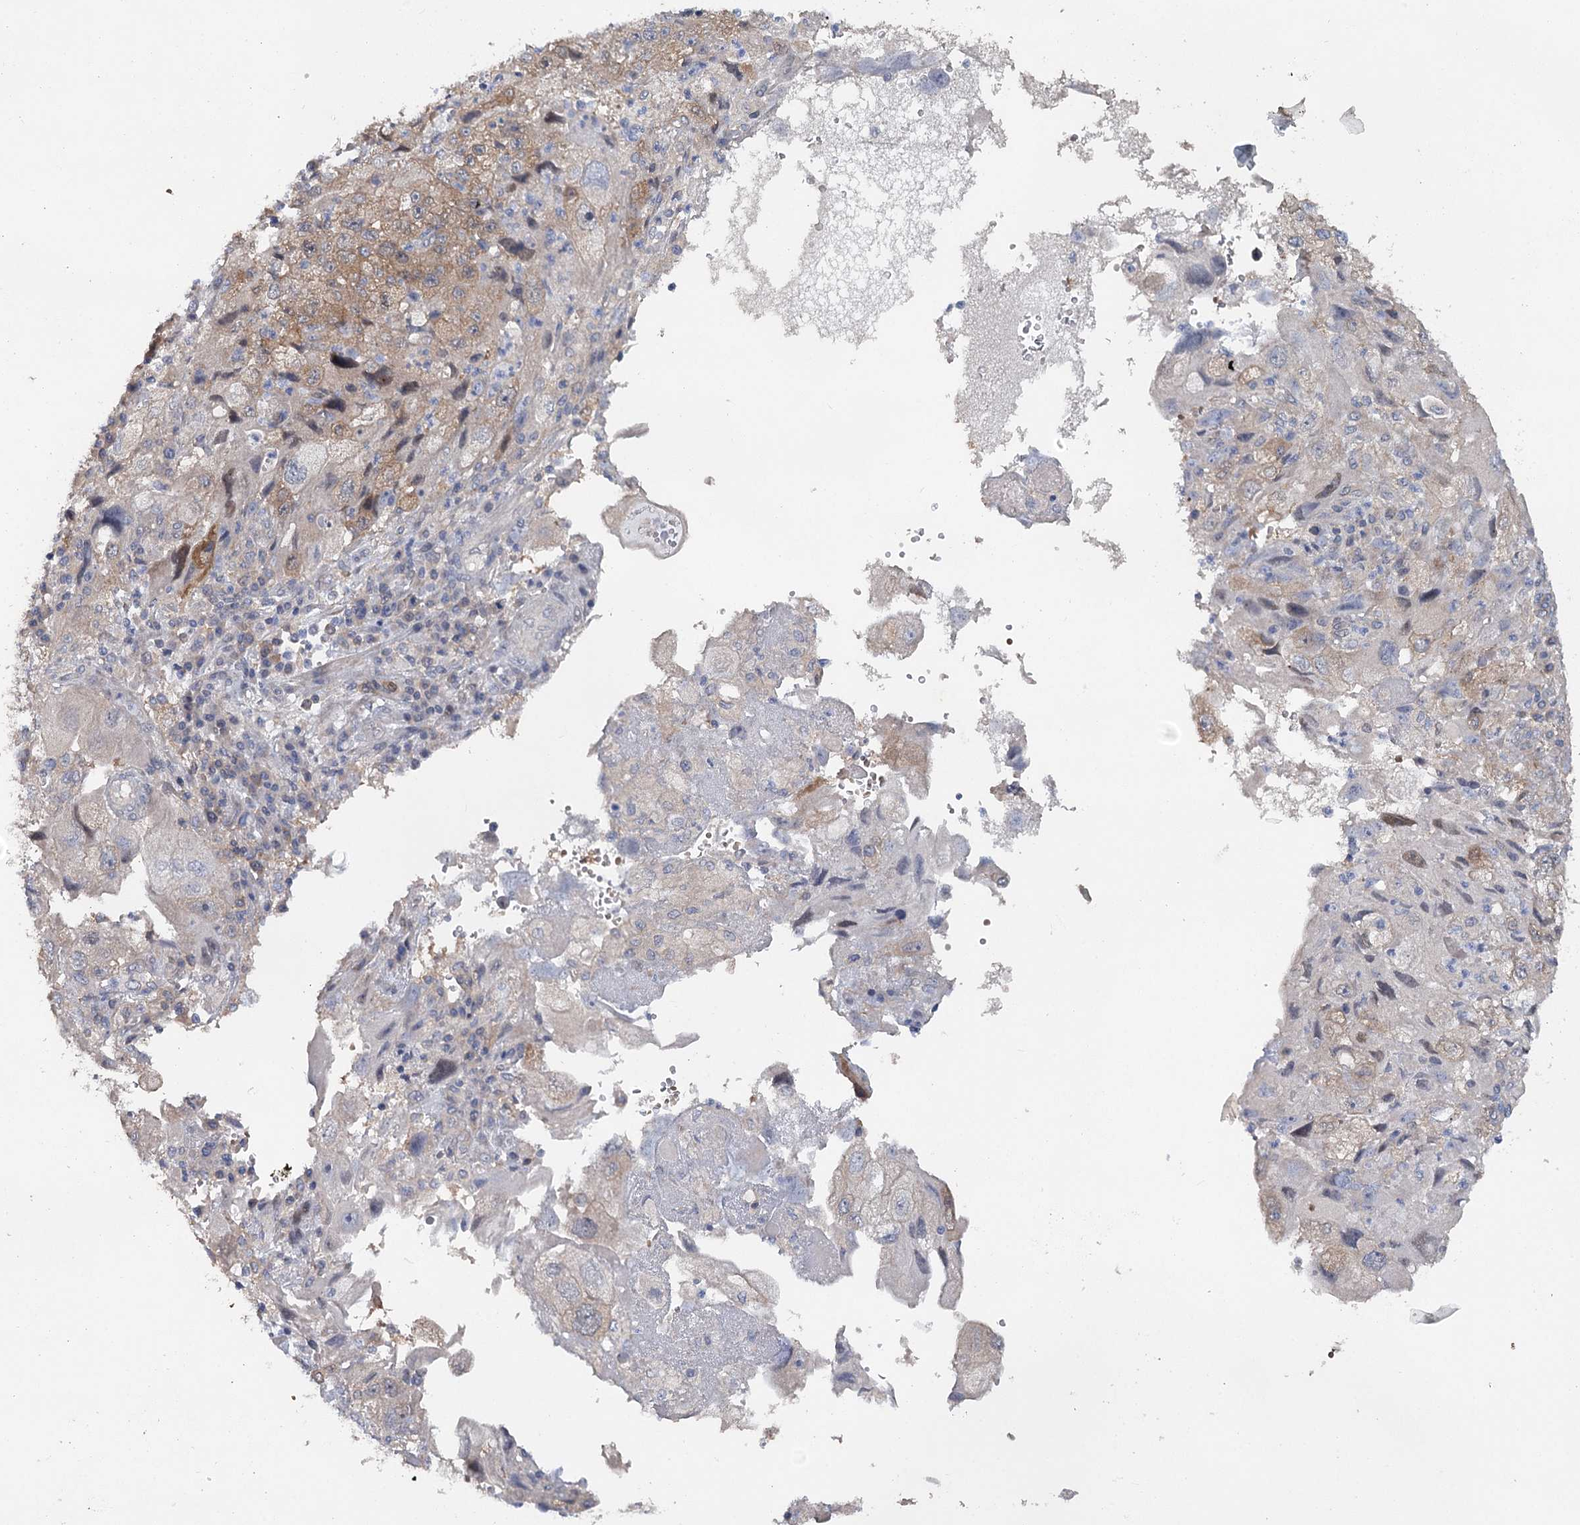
{"staining": {"intensity": "moderate", "quantity": "<25%", "location": "cytoplasmic/membranous"}, "tissue": "endometrial cancer", "cell_type": "Tumor cells", "image_type": "cancer", "snomed": [{"axis": "morphology", "description": "Adenocarcinoma, NOS"}, {"axis": "topography", "description": "Endometrium"}], "caption": "Immunohistochemical staining of adenocarcinoma (endometrial) exhibits moderate cytoplasmic/membranous protein staining in about <25% of tumor cells.", "gene": "MAP3K13", "patient": {"sex": "female", "age": 49}}